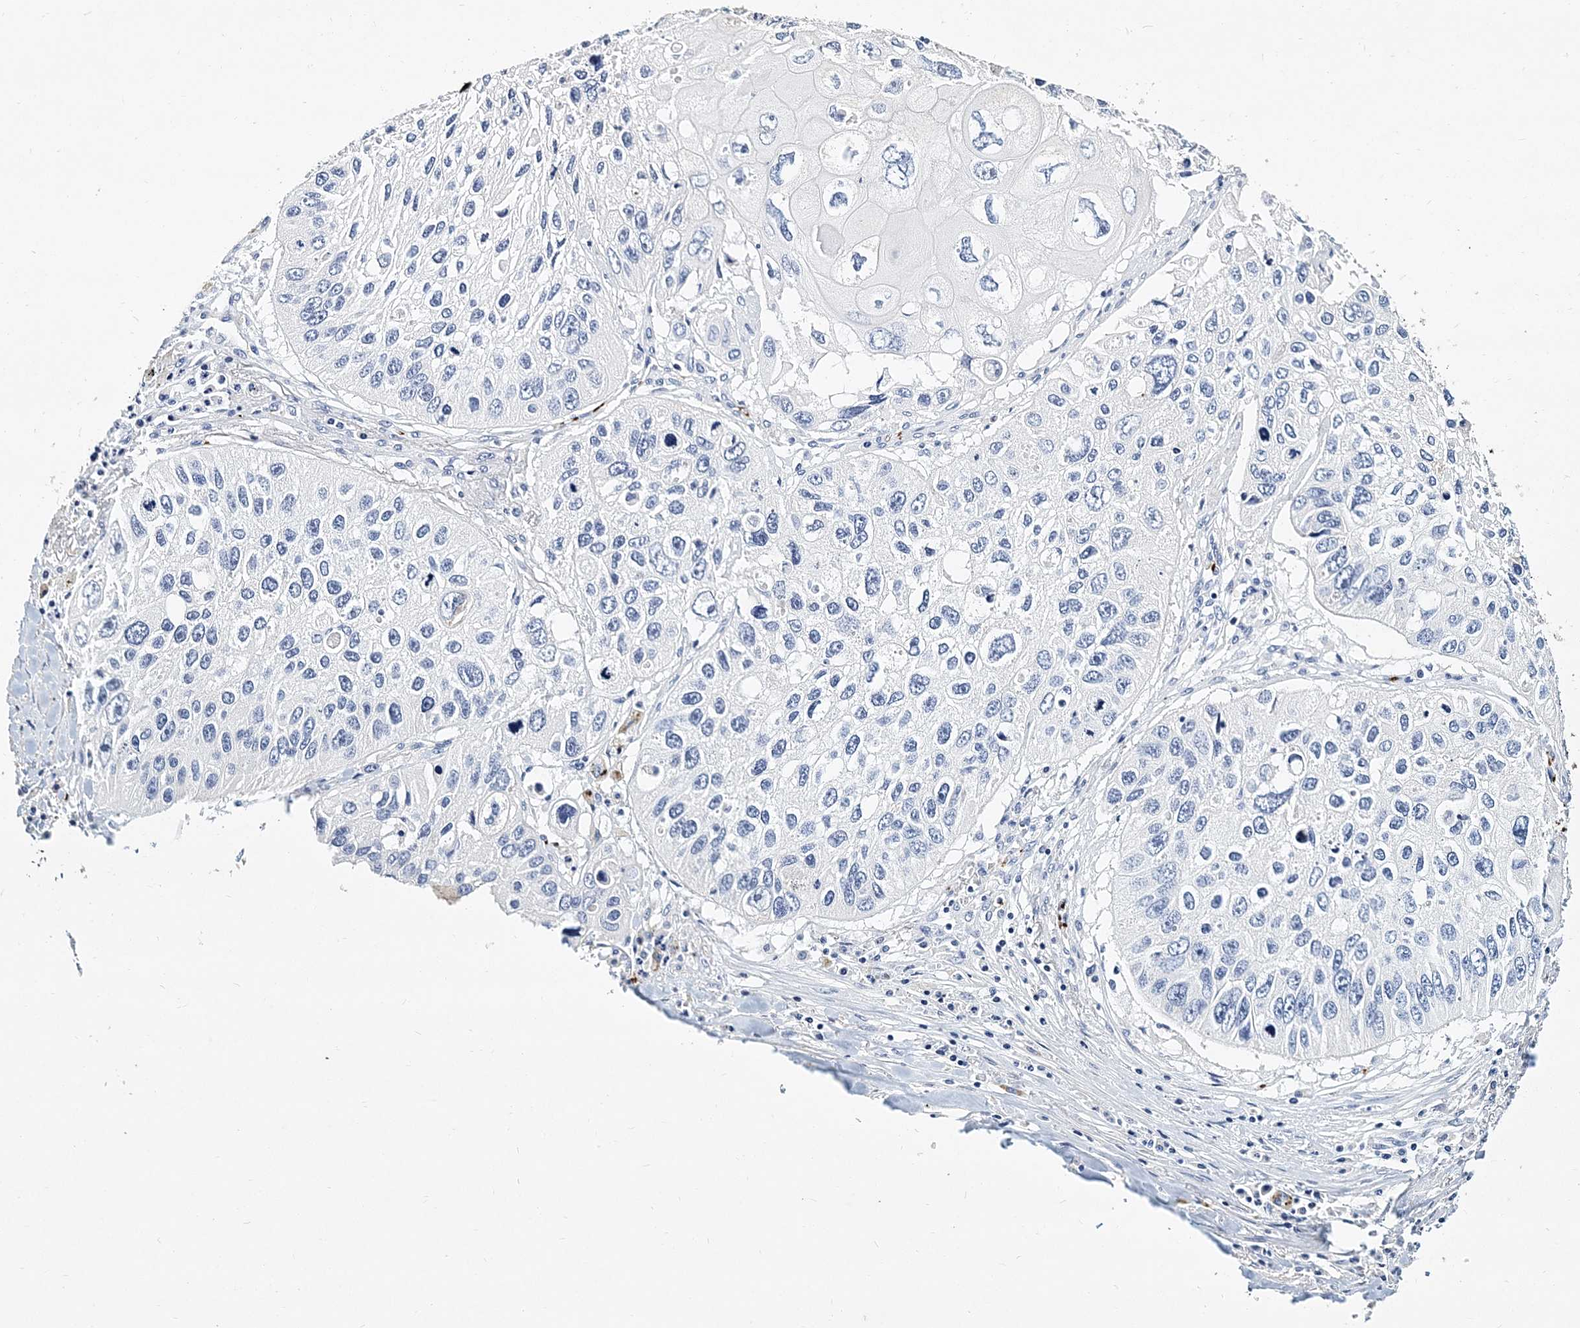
{"staining": {"intensity": "negative", "quantity": "none", "location": "none"}, "tissue": "lung cancer", "cell_type": "Tumor cells", "image_type": "cancer", "snomed": [{"axis": "morphology", "description": "Squamous cell carcinoma, NOS"}, {"axis": "topography", "description": "Lung"}], "caption": "An image of squamous cell carcinoma (lung) stained for a protein shows no brown staining in tumor cells.", "gene": "ITGA2B", "patient": {"sex": "male", "age": 61}}